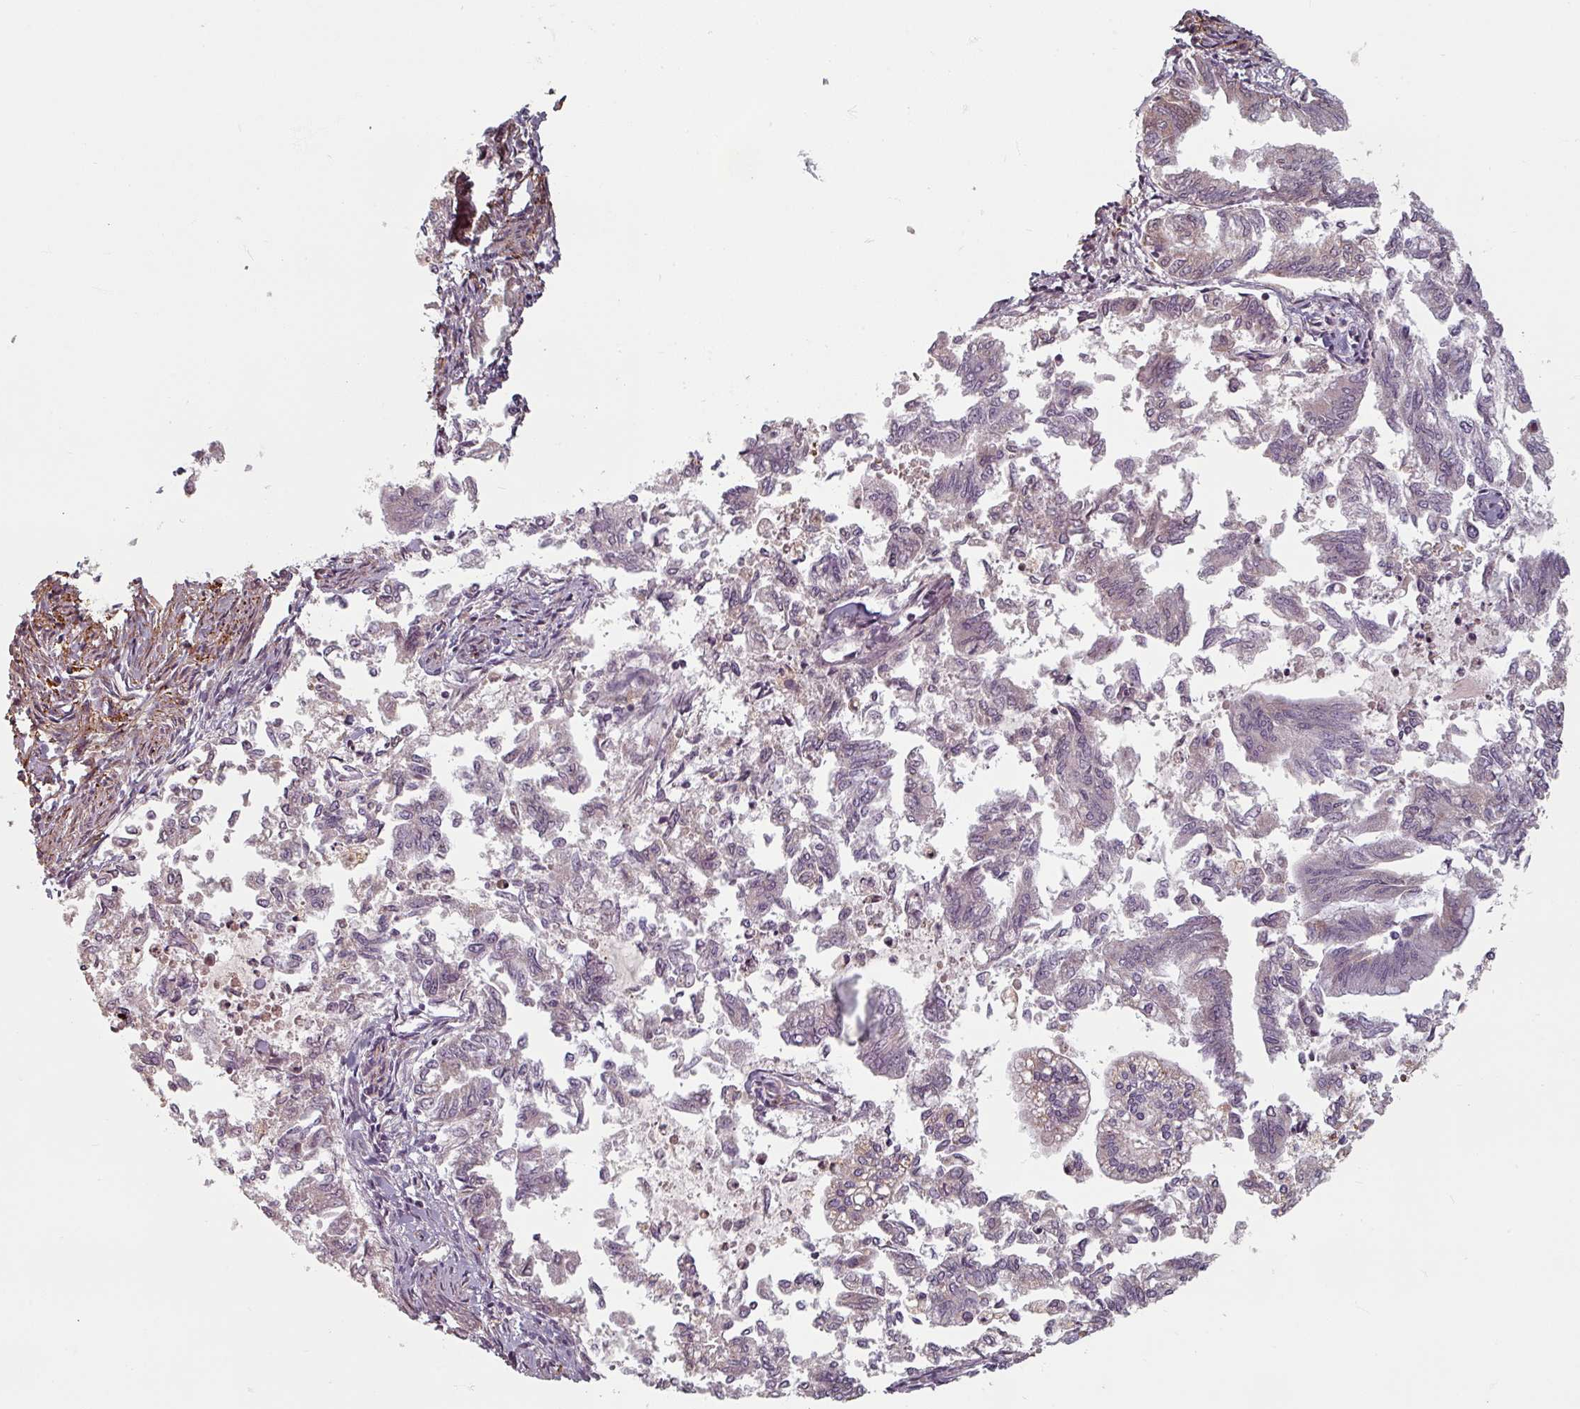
{"staining": {"intensity": "negative", "quantity": "none", "location": "none"}, "tissue": "endometrial cancer", "cell_type": "Tumor cells", "image_type": "cancer", "snomed": [{"axis": "morphology", "description": "Adenocarcinoma, NOS"}, {"axis": "topography", "description": "Endometrium"}], "caption": "Tumor cells are negative for brown protein staining in endometrial adenocarcinoma. (DAB immunohistochemistry (IHC), high magnification).", "gene": "CYB5RL", "patient": {"sex": "female", "age": 79}}